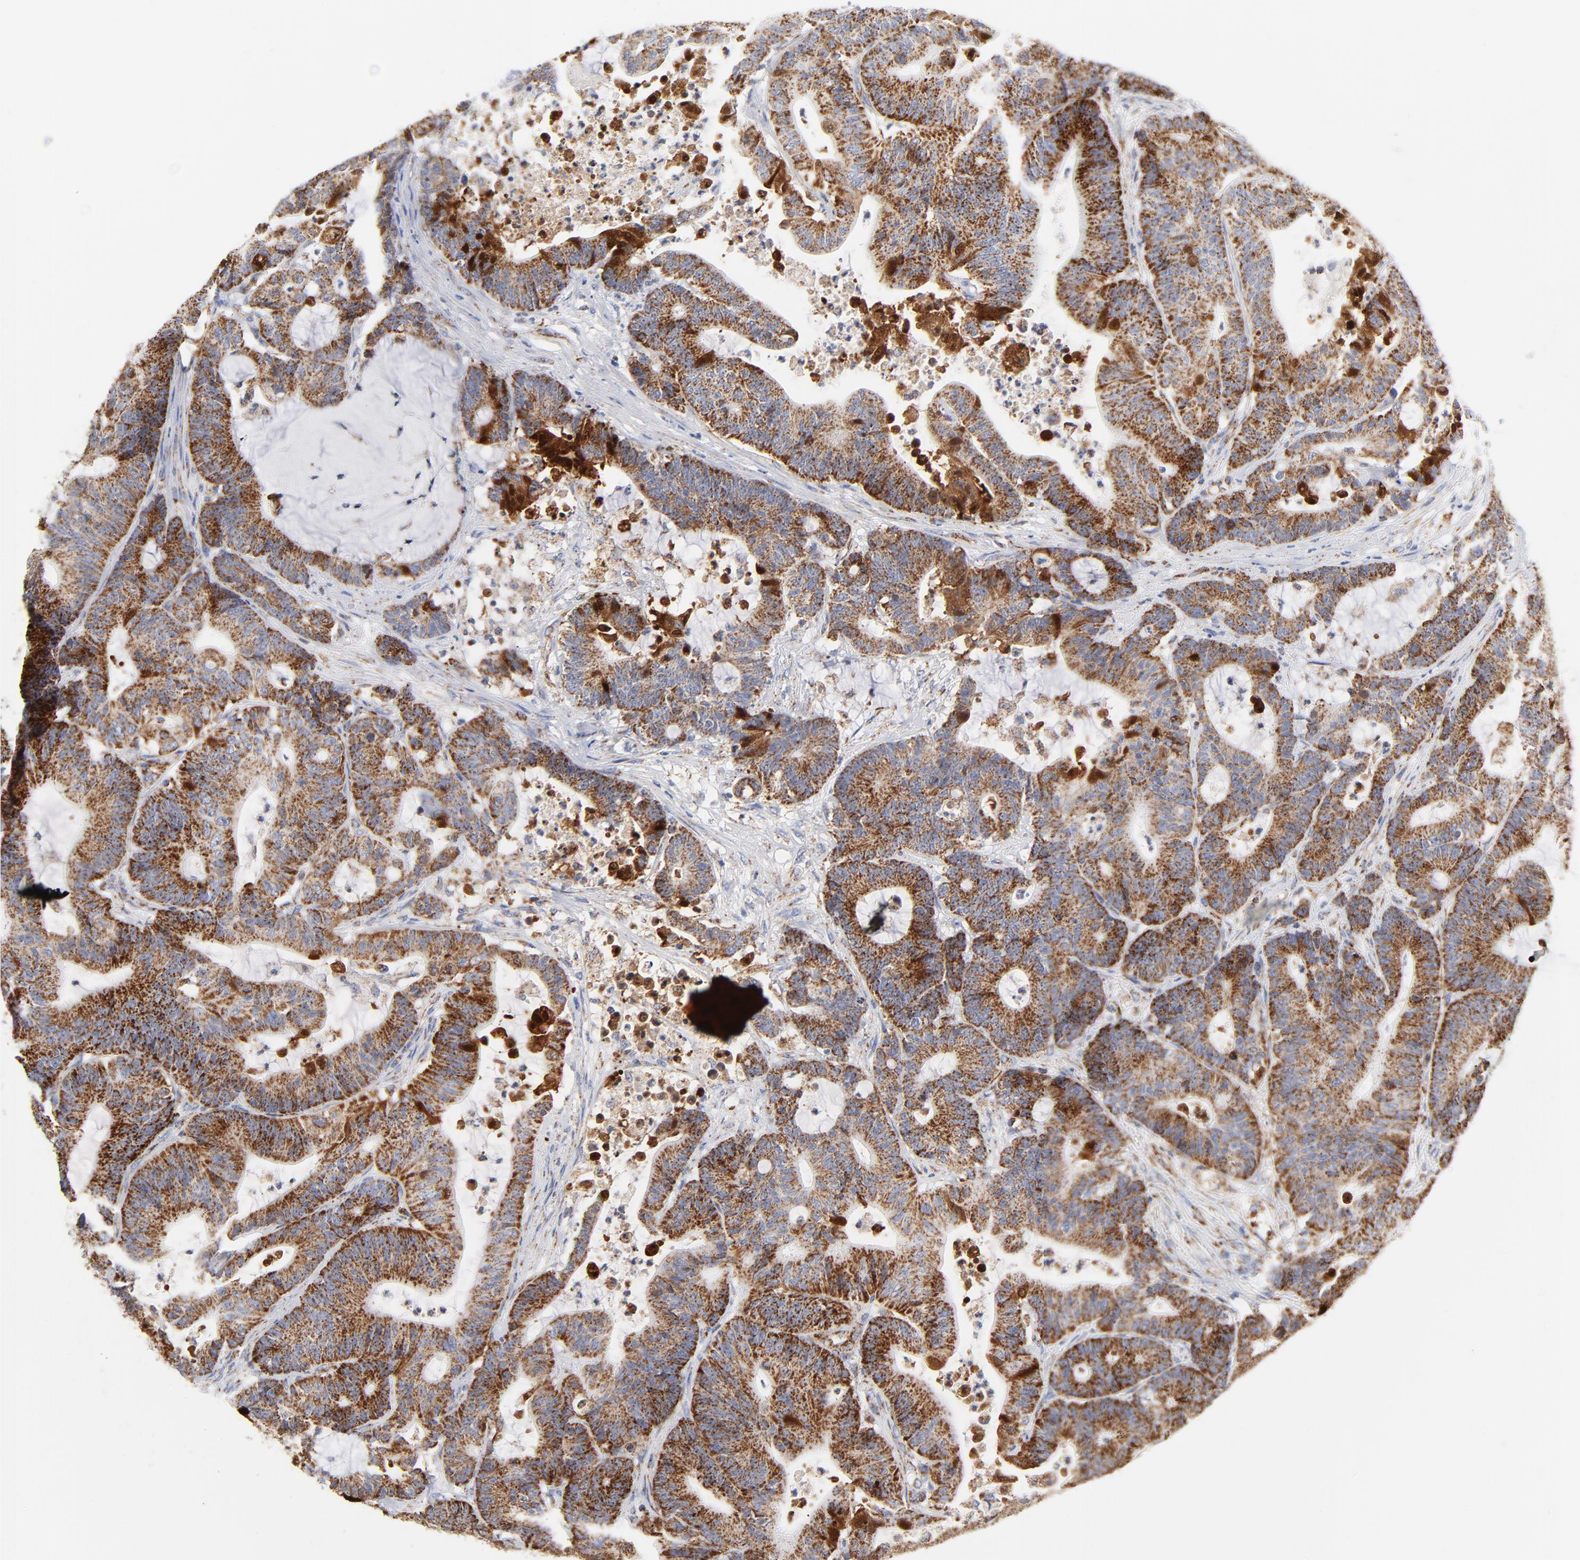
{"staining": {"intensity": "strong", "quantity": ">75%", "location": "cytoplasmic/membranous"}, "tissue": "colorectal cancer", "cell_type": "Tumor cells", "image_type": "cancer", "snomed": [{"axis": "morphology", "description": "Adenocarcinoma, NOS"}, {"axis": "topography", "description": "Colon"}], "caption": "An image of adenocarcinoma (colorectal) stained for a protein shows strong cytoplasmic/membranous brown staining in tumor cells.", "gene": "DIABLO", "patient": {"sex": "female", "age": 84}}